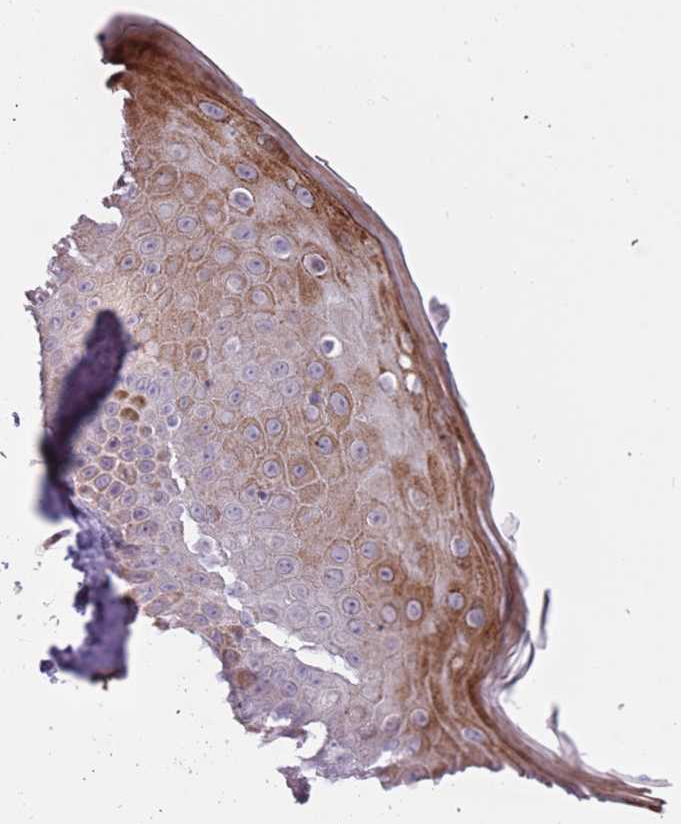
{"staining": {"intensity": "negative", "quantity": "none", "location": "none"}, "tissue": "skin", "cell_type": "Fibroblasts", "image_type": "normal", "snomed": [{"axis": "morphology", "description": "Normal tissue, NOS"}, {"axis": "topography", "description": "Skin"}], "caption": "Immunohistochemical staining of normal human skin demonstrates no significant staining in fibroblasts.", "gene": "MLLT11", "patient": {"sex": "male", "age": 52}}